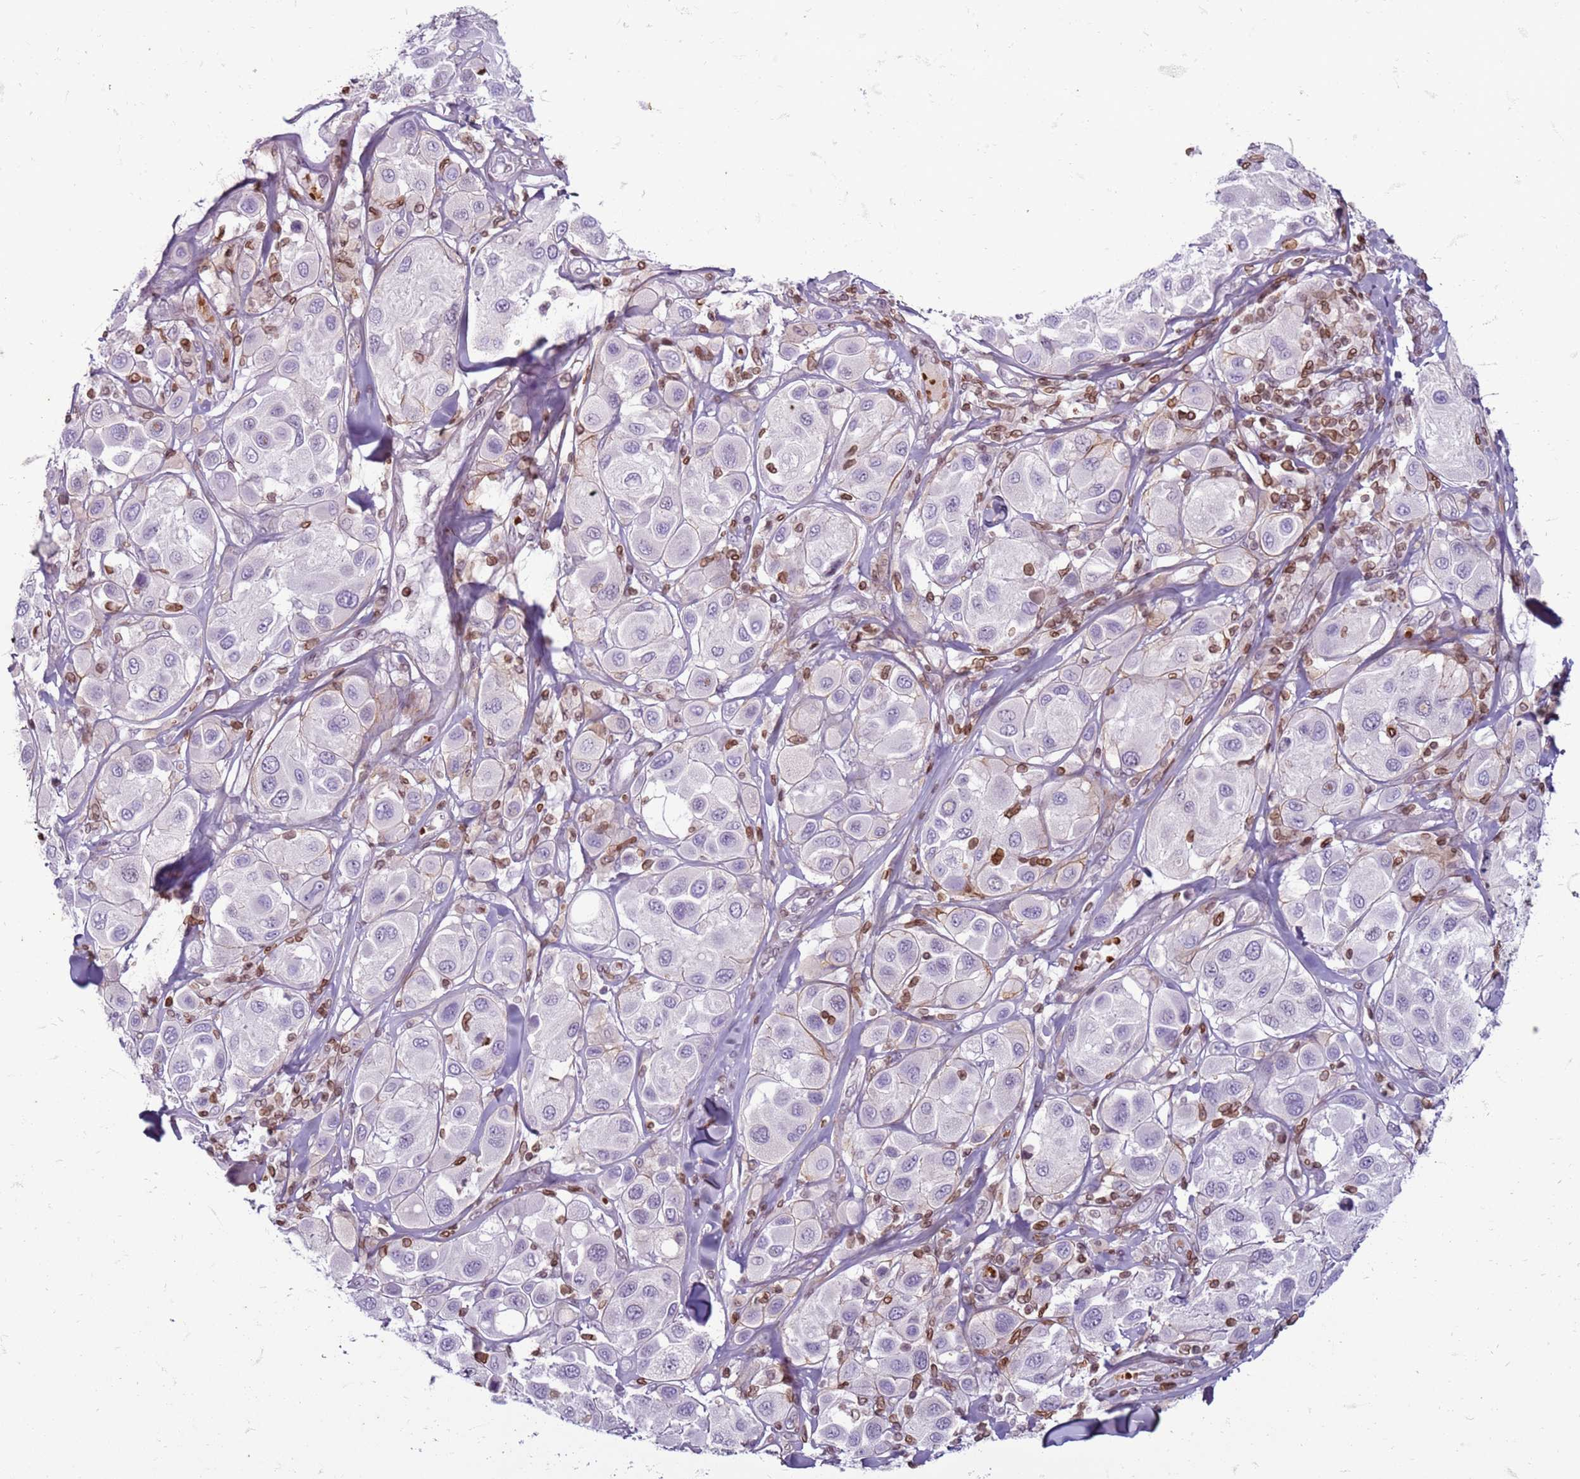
{"staining": {"intensity": "negative", "quantity": "none", "location": "none"}, "tissue": "melanoma", "cell_type": "Tumor cells", "image_type": "cancer", "snomed": [{"axis": "morphology", "description": "Malignant melanoma, Metastatic site"}, {"axis": "topography", "description": "Skin"}], "caption": "Histopathology image shows no protein positivity in tumor cells of melanoma tissue.", "gene": "METTL25B", "patient": {"sex": "male", "age": 41}}